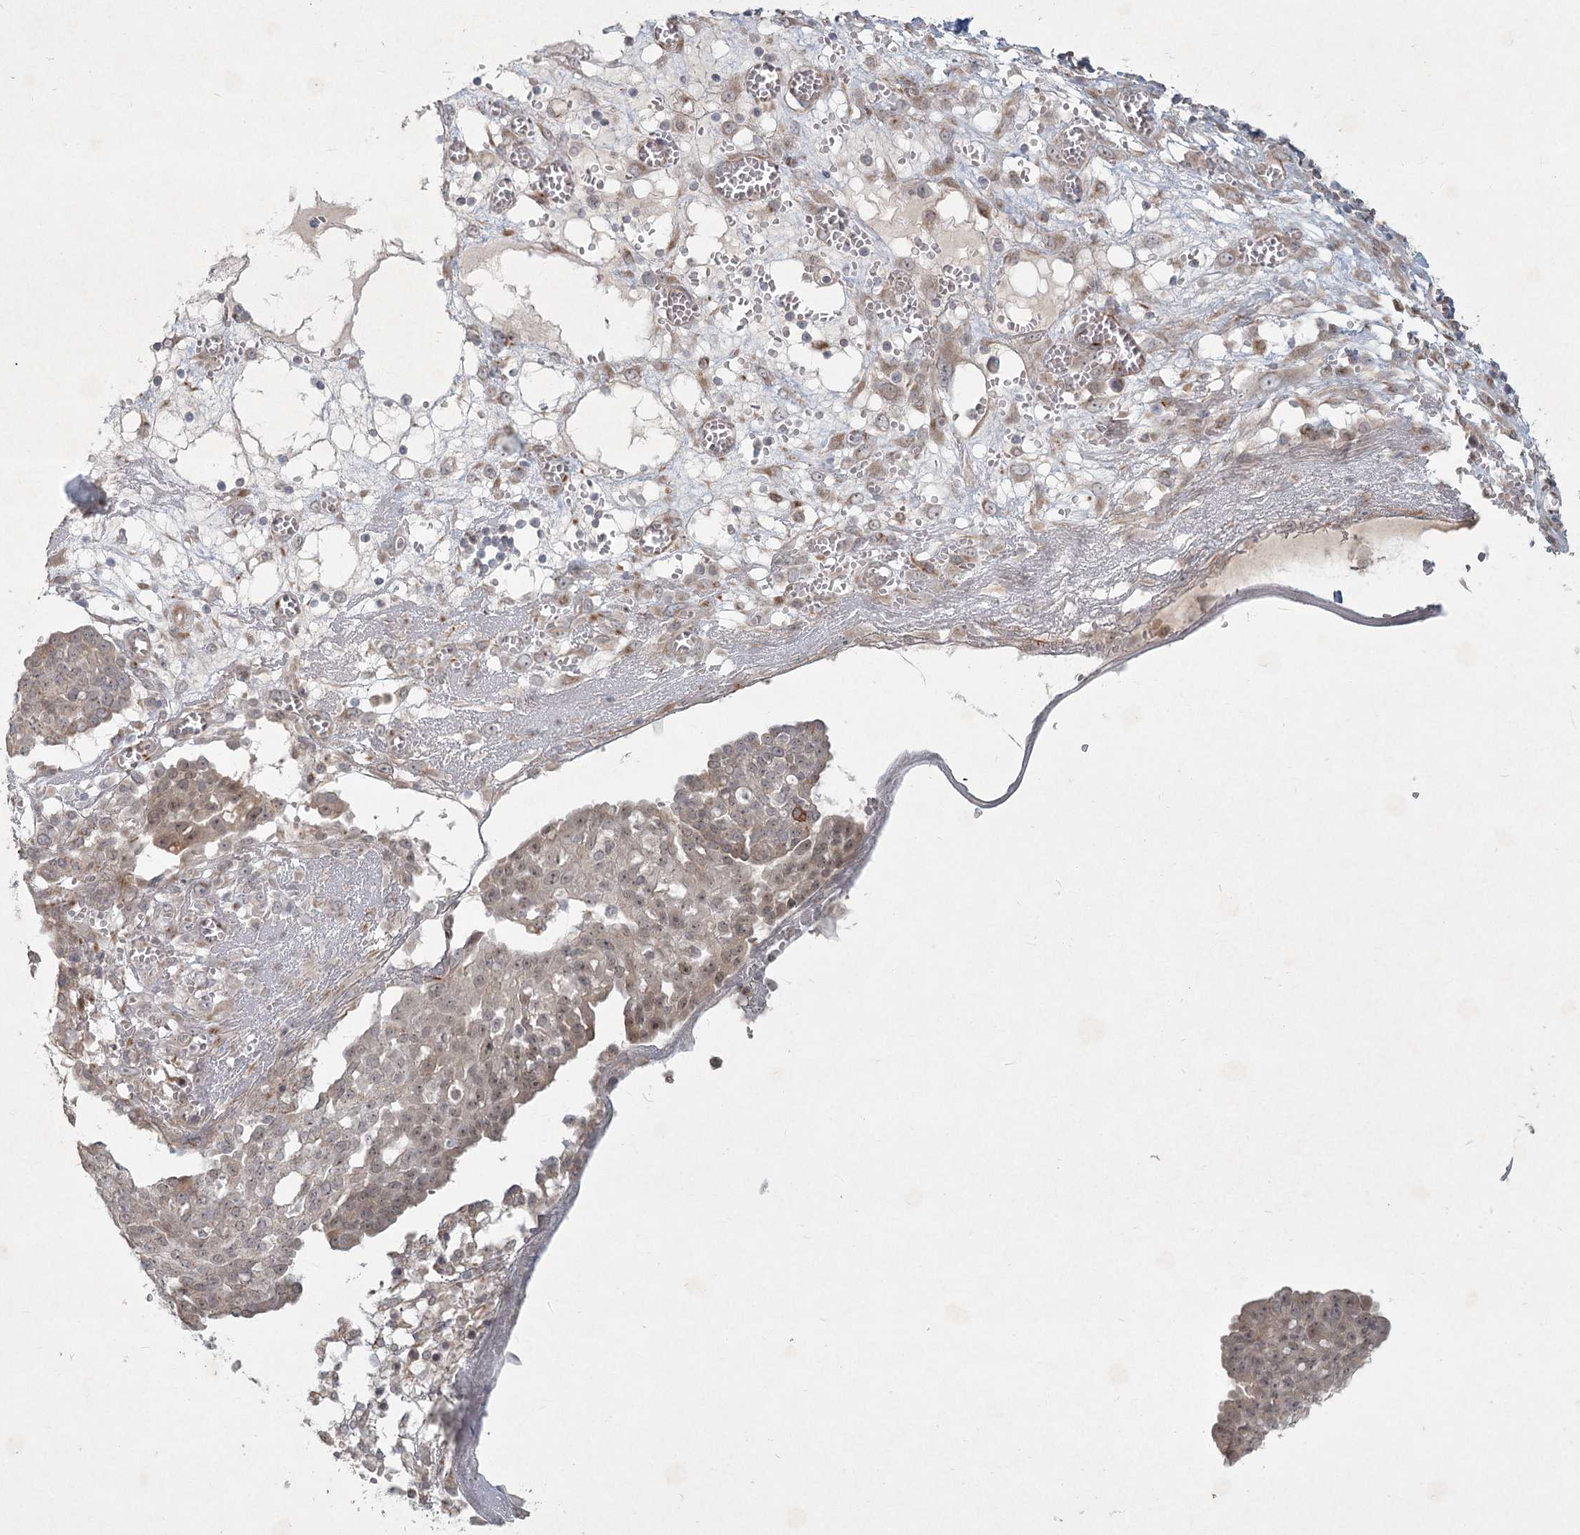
{"staining": {"intensity": "weak", "quantity": "<25%", "location": "cytoplasmic/membranous,nuclear"}, "tissue": "ovarian cancer", "cell_type": "Tumor cells", "image_type": "cancer", "snomed": [{"axis": "morphology", "description": "Cystadenocarcinoma, serous, NOS"}, {"axis": "topography", "description": "Soft tissue"}, {"axis": "topography", "description": "Ovary"}], "caption": "This is a image of immunohistochemistry (IHC) staining of ovarian cancer, which shows no staining in tumor cells.", "gene": "LRP2BP", "patient": {"sex": "female", "age": 57}}